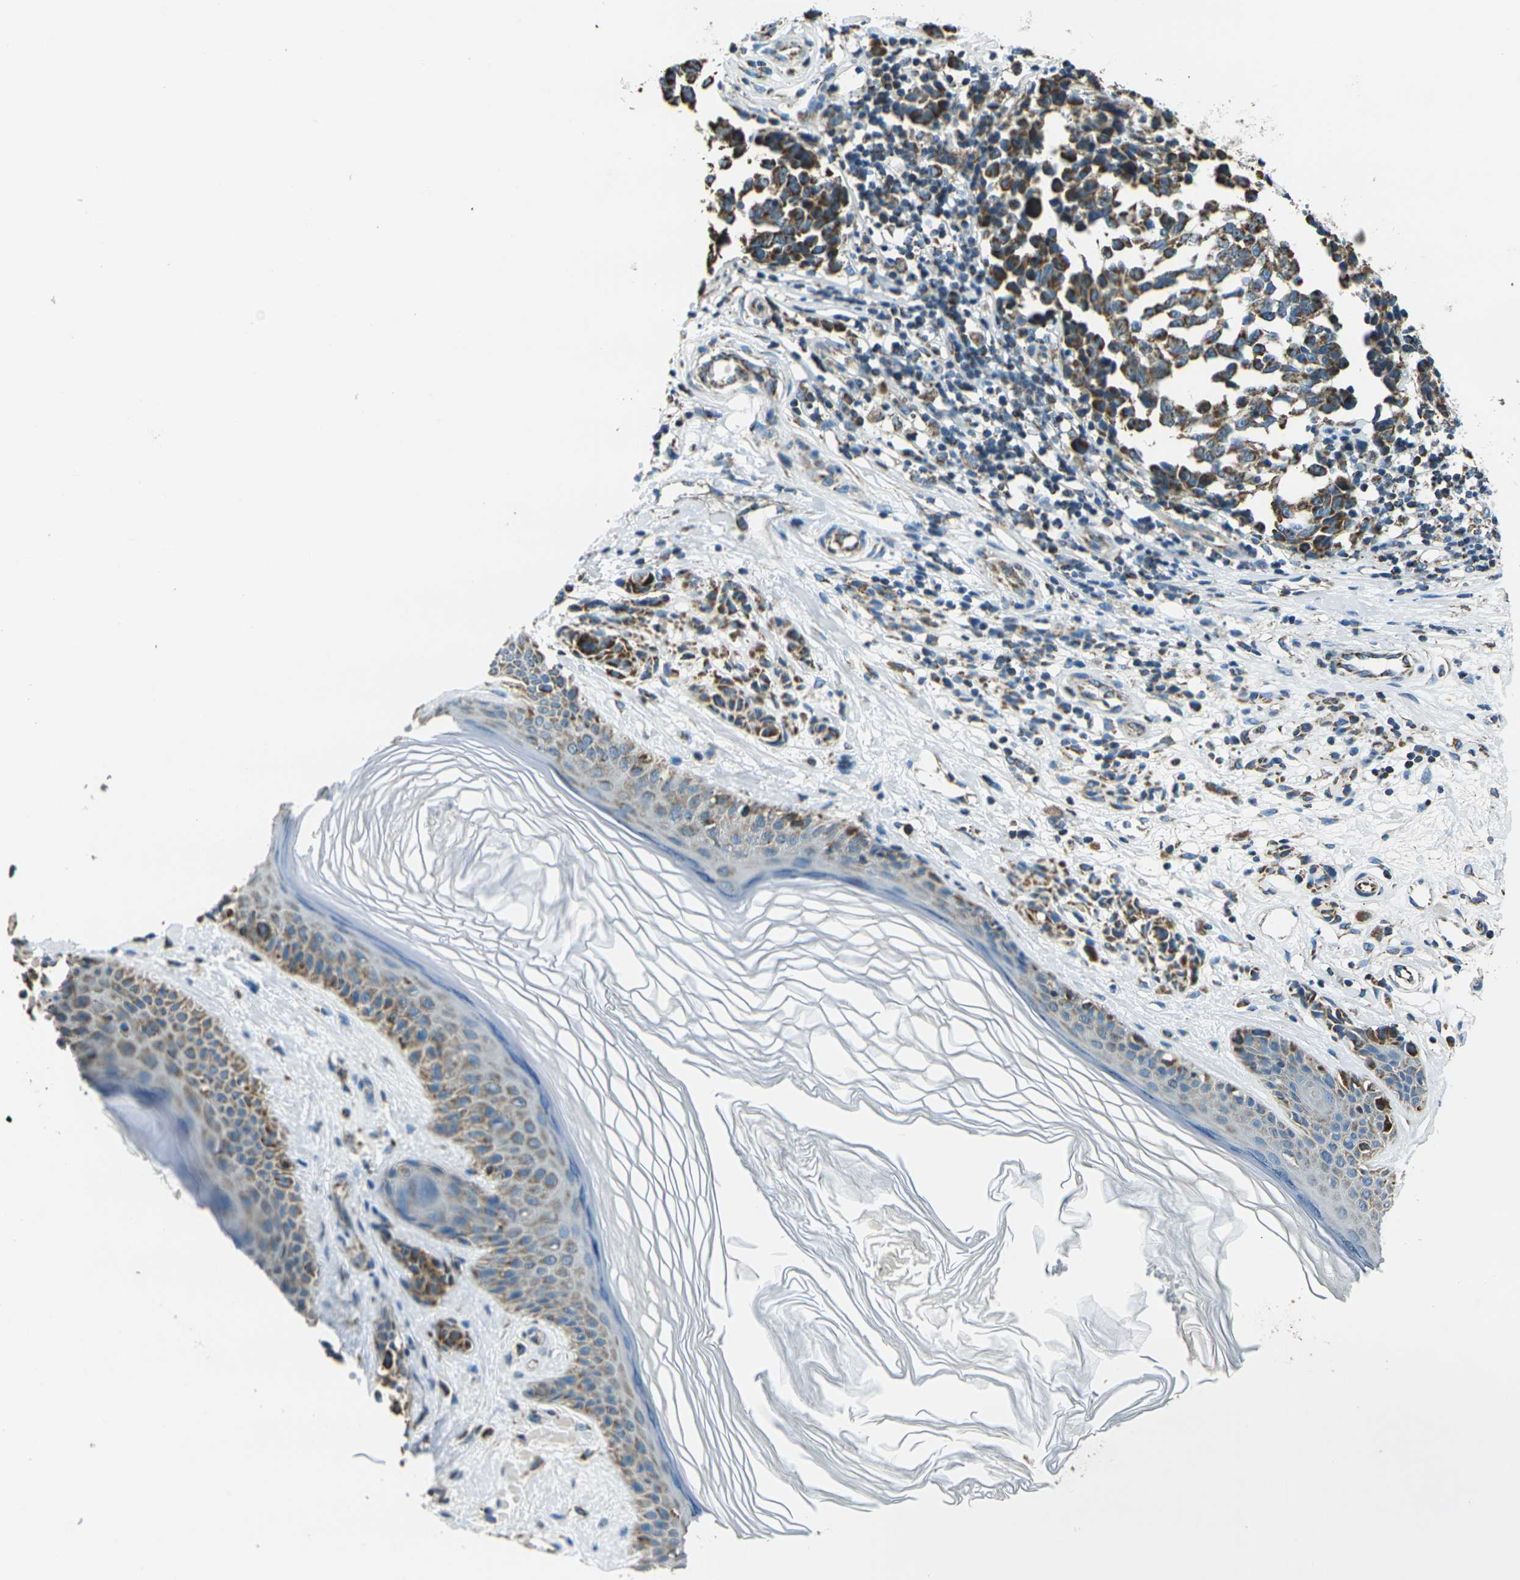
{"staining": {"intensity": "strong", "quantity": ">75%", "location": "cytoplasmic/membranous"}, "tissue": "melanoma", "cell_type": "Tumor cells", "image_type": "cancer", "snomed": [{"axis": "morphology", "description": "Malignant melanoma, NOS"}, {"axis": "topography", "description": "Skin"}], "caption": "Strong cytoplasmic/membranous staining for a protein is seen in approximately >75% of tumor cells of melanoma using immunohistochemistry.", "gene": "IRF3", "patient": {"sex": "female", "age": 64}}